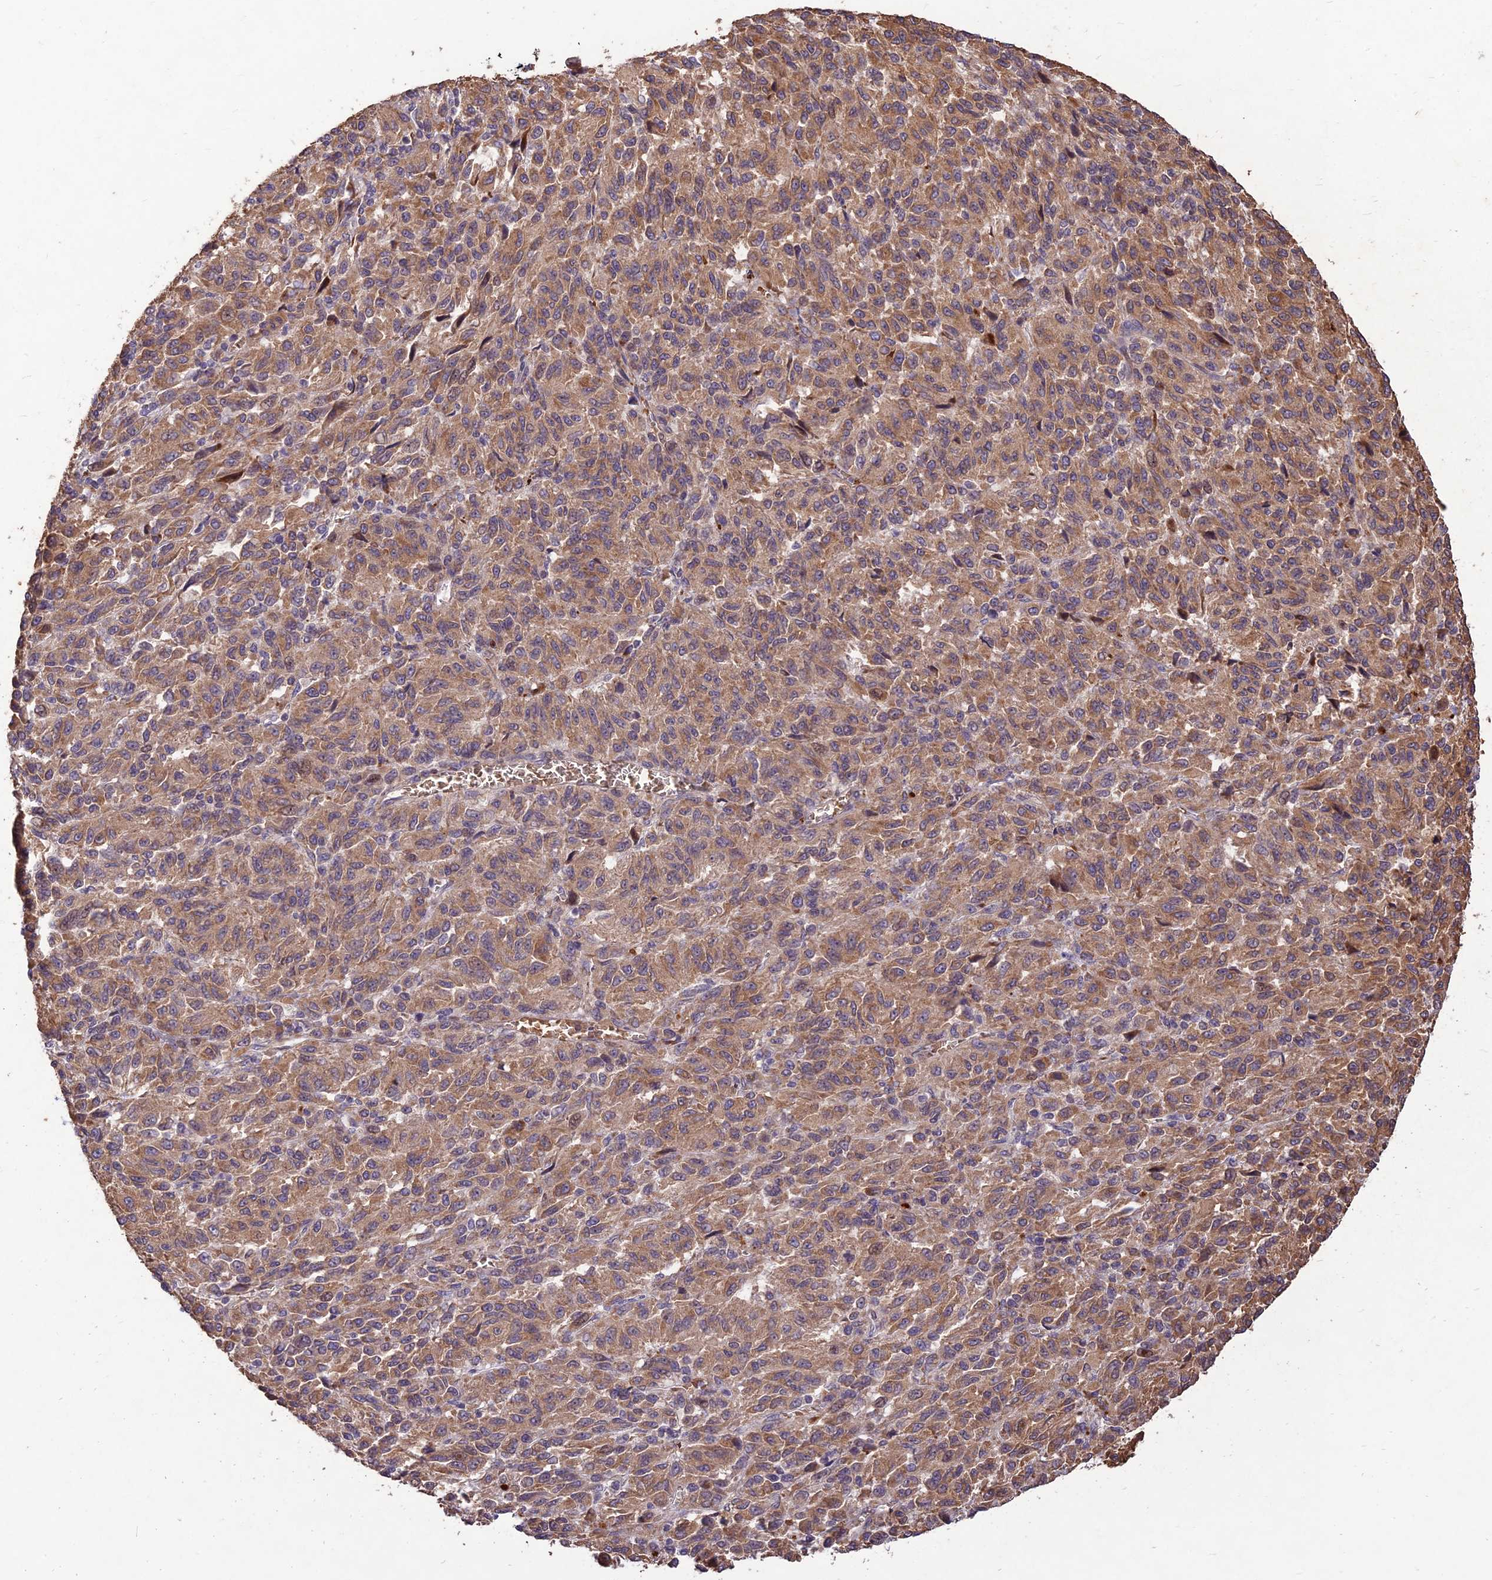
{"staining": {"intensity": "weak", "quantity": ">75%", "location": "cytoplasmic/membranous"}, "tissue": "melanoma", "cell_type": "Tumor cells", "image_type": "cancer", "snomed": [{"axis": "morphology", "description": "Malignant melanoma, Metastatic site"}, {"axis": "topography", "description": "Lung"}], "caption": "This is a micrograph of IHC staining of melanoma, which shows weak positivity in the cytoplasmic/membranous of tumor cells.", "gene": "PPP1R11", "patient": {"sex": "male", "age": 64}}